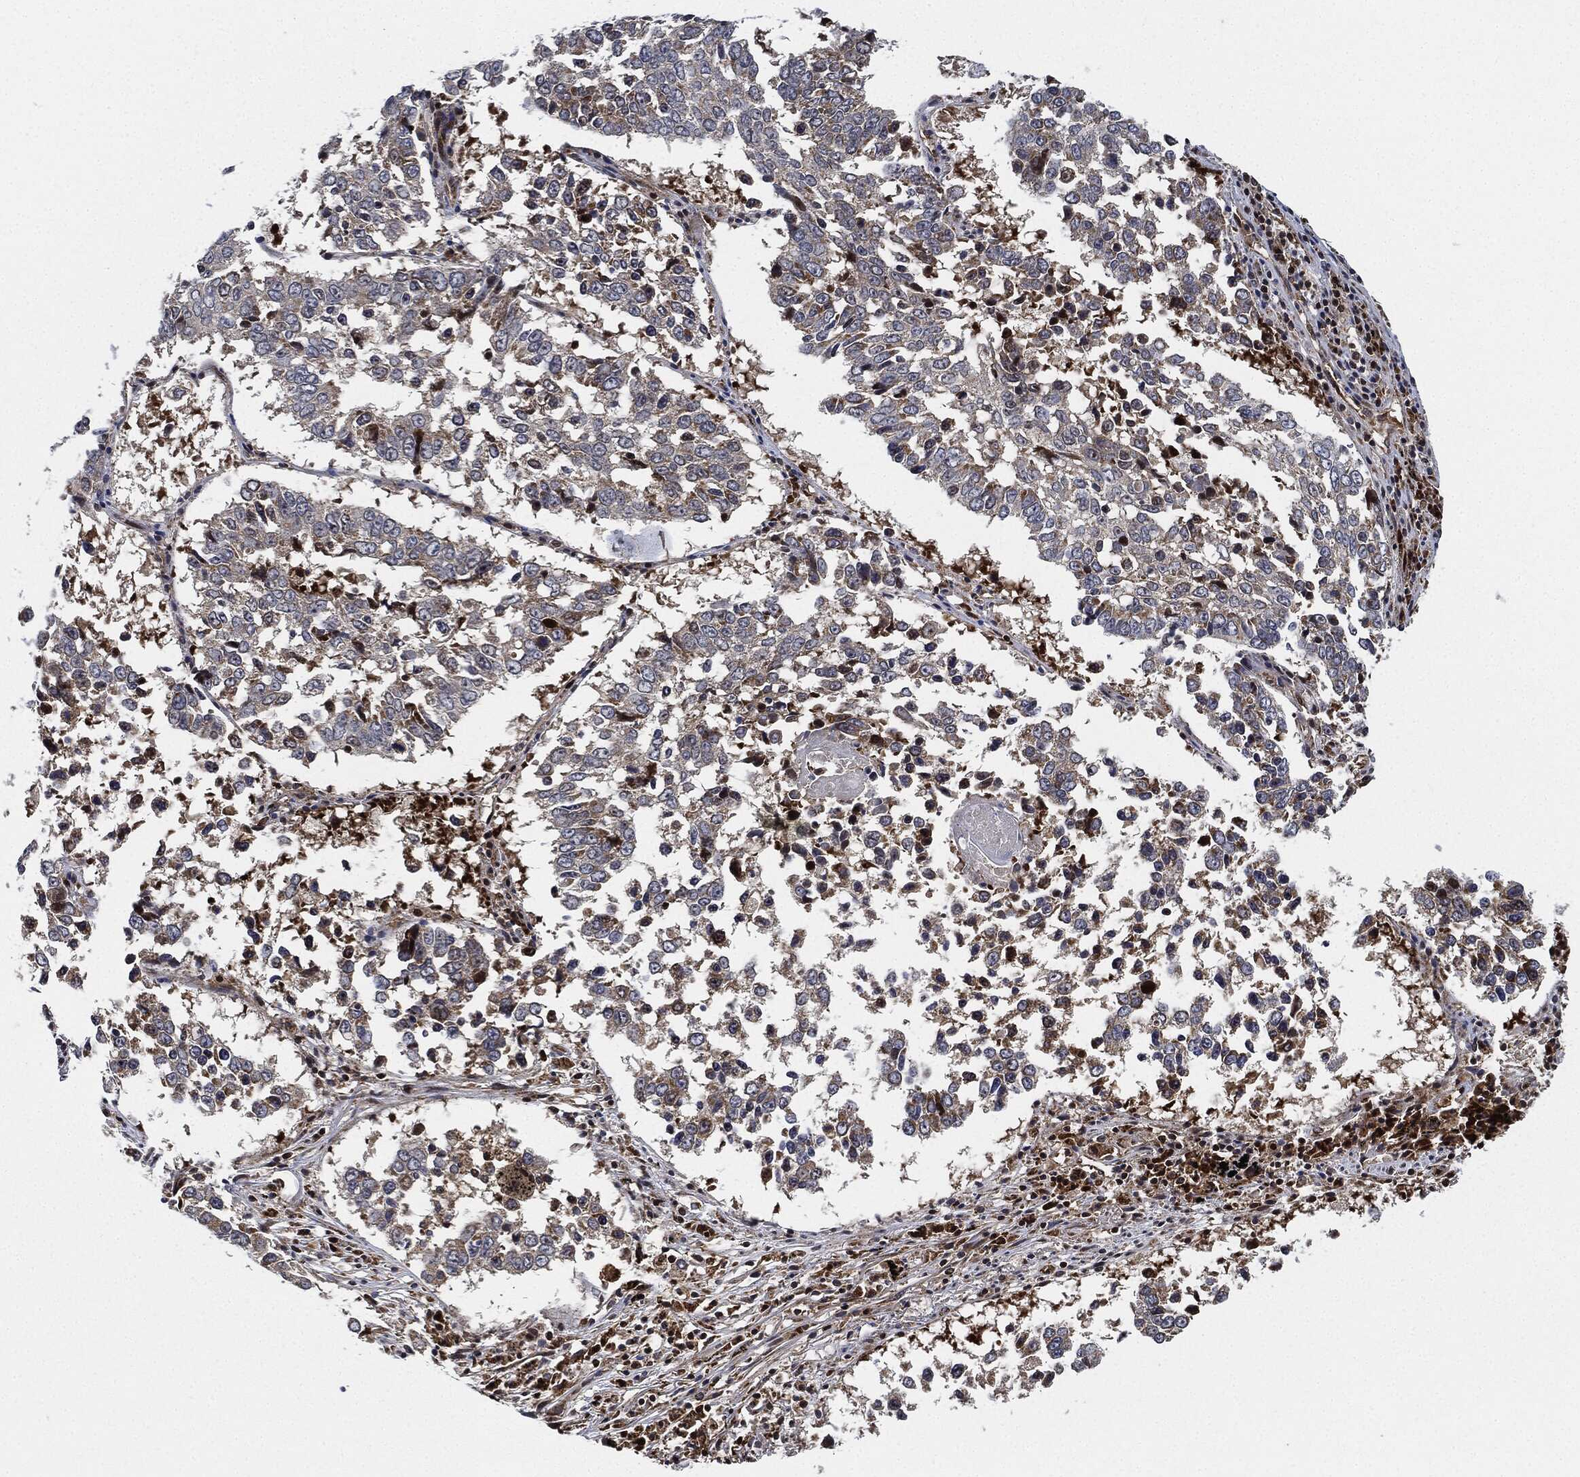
{"staining": {"intensity": "negative", "quantity": "none", "location": "none"}, "tissue": "lung cancer", "cell_type": "Tumor cells", "image_type": "cancer", "snomed": [{"axis": "morphology", "description": "Squamous cell carcinoma, NOS"}, {"axis": "topography", "description": "Lung"}], "caption": "Human lung cancer stained for a protein using immunohistochemistry demonstrates no staining in tumor cells.", "gene": "RNASEL", "patient": {"sex": "male", "age": 82}}